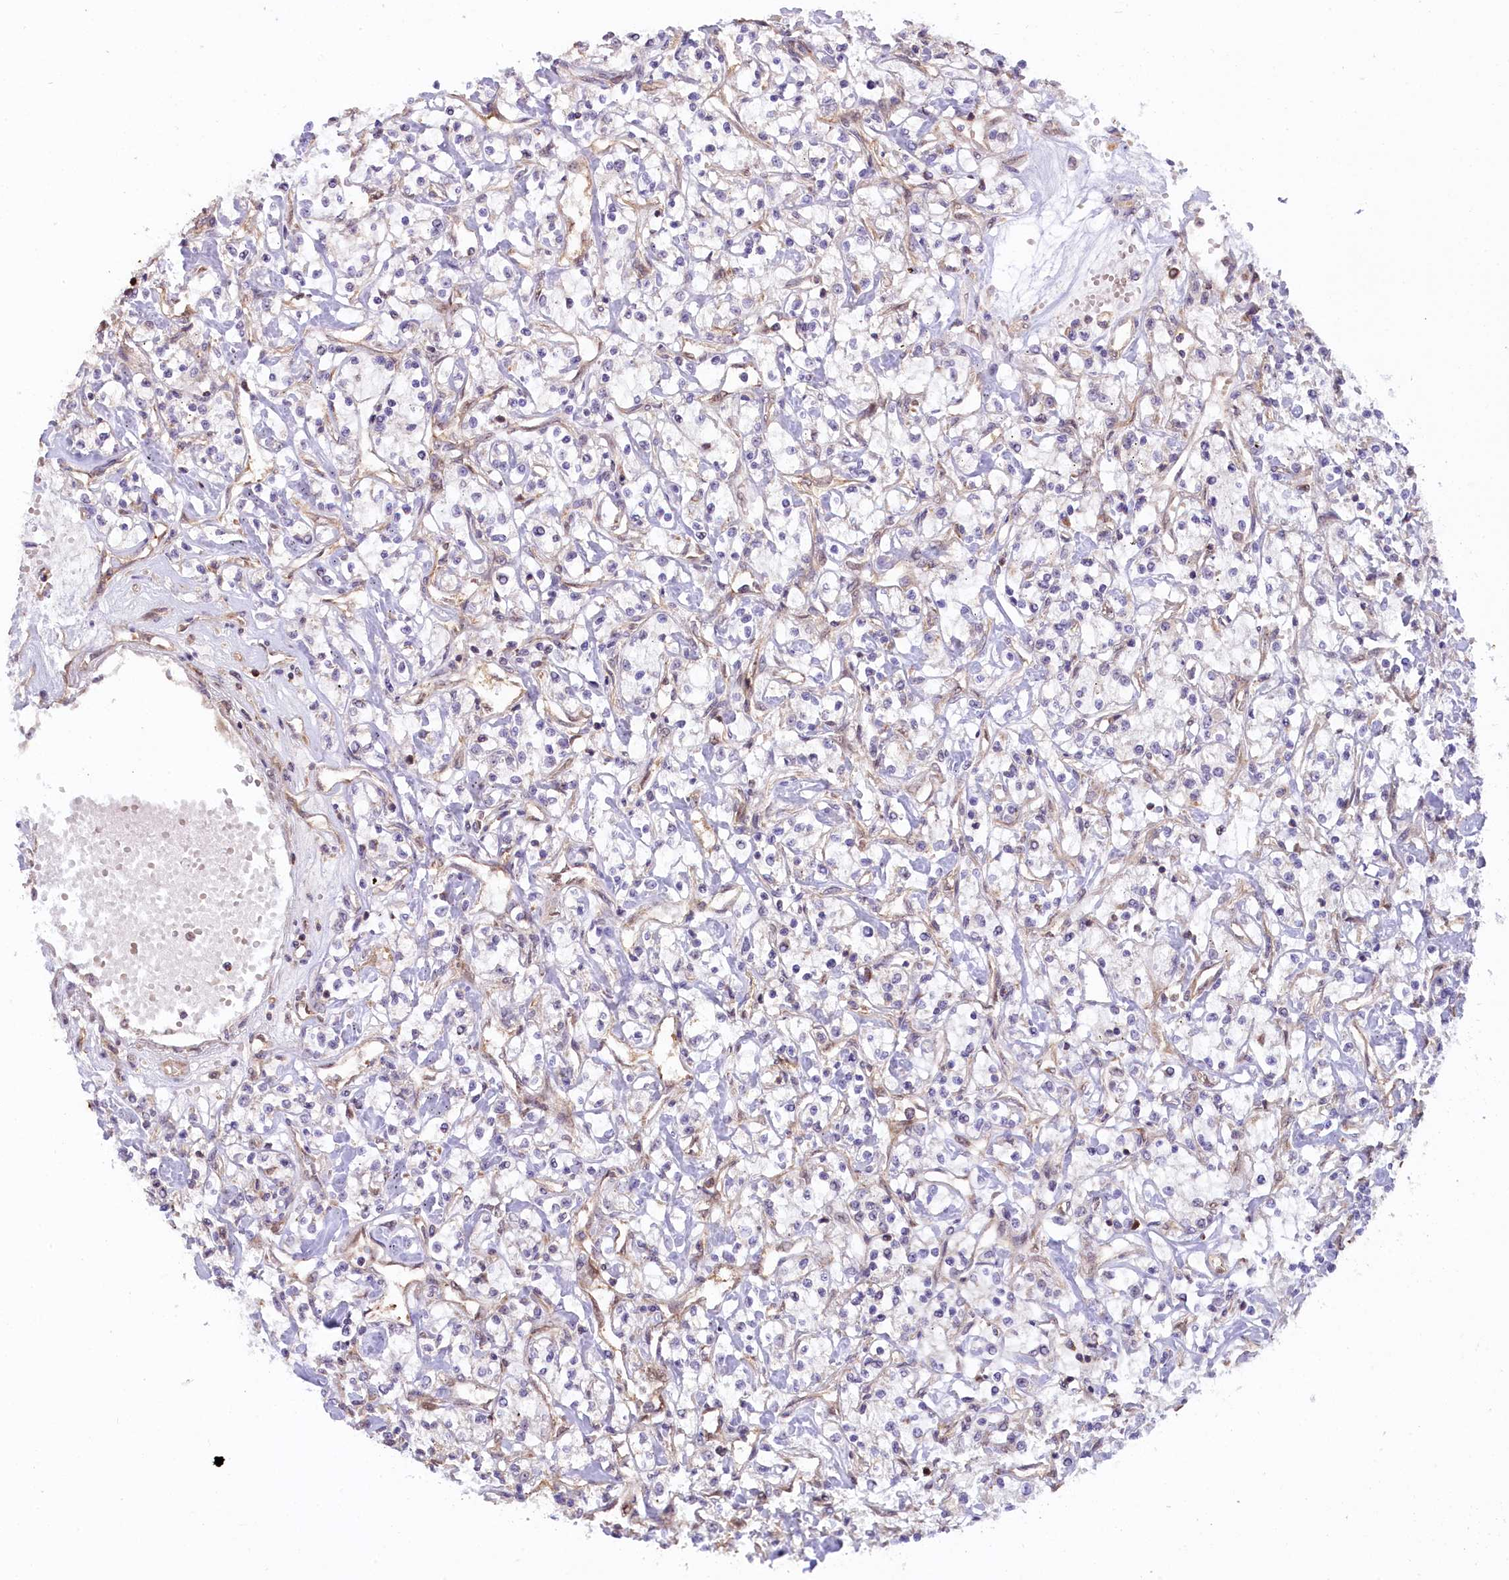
{"staining": {"intensity": "weak", "quantity": "25%-75%", "location": "cytoplasmic/membranous"}, "tissue": "renal cancer", "cell_type": "Tumor cells", "image_type": "cancer", "snomed": [{"axis": "morphology", "description": "Adenocarcinoma, NOS"}, {"axis": "topography", "description": "Kidney"}], "caption": "A brown stain labels weak cytoplasmic/membranous expression of a protein in human adenocarcinoma (renal) tumor cells.", "gene": "CARD8", "patient": {"sex": "female", "age": 59}}